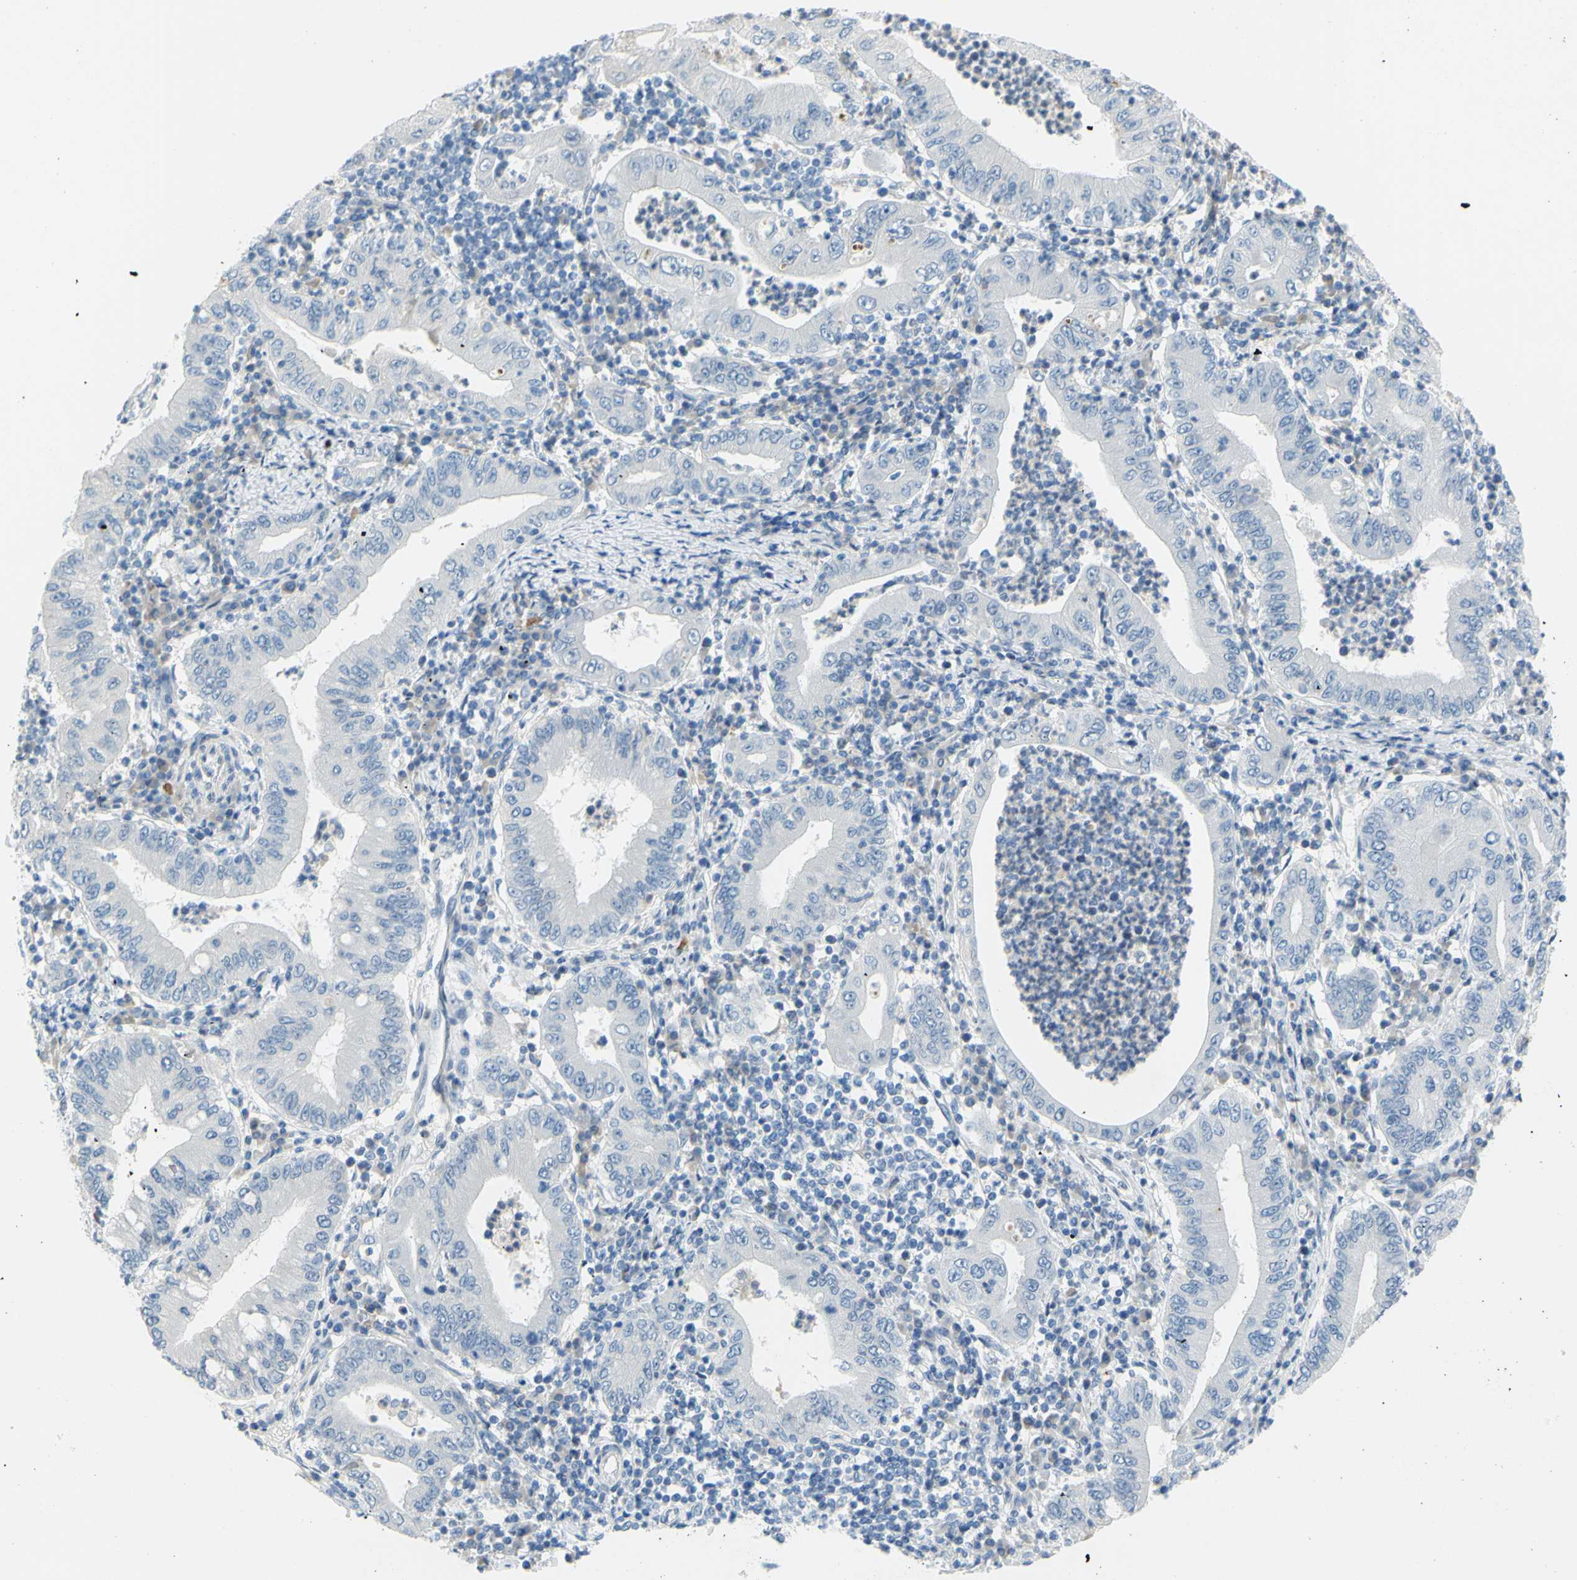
{"staining": {"intensity": "negative", "quantity": "none", "location": "none"}, "tissue": "stomach cancer", "cell_type": "Tumor cells", "image_type": "cancer", "snomed": [{"axis": "morphology", "description": "Normal tissue, NOS"}, {"axis": "morphology", "description": "Adenocarcinoma, NOS"}, {"axis": "topography", "description": "Esophagus"}, {"axis": "topography", "description": "Stomach, upper"}, {"axis": "topography", "description": "Peripheral nerve tissue"}], "caption": "Stomach cancer was stained to show a protein in brown. There is no significant positivity in tumor cells.", "gene": "DCT", "patient": {"sex": "male", "age": 62}}